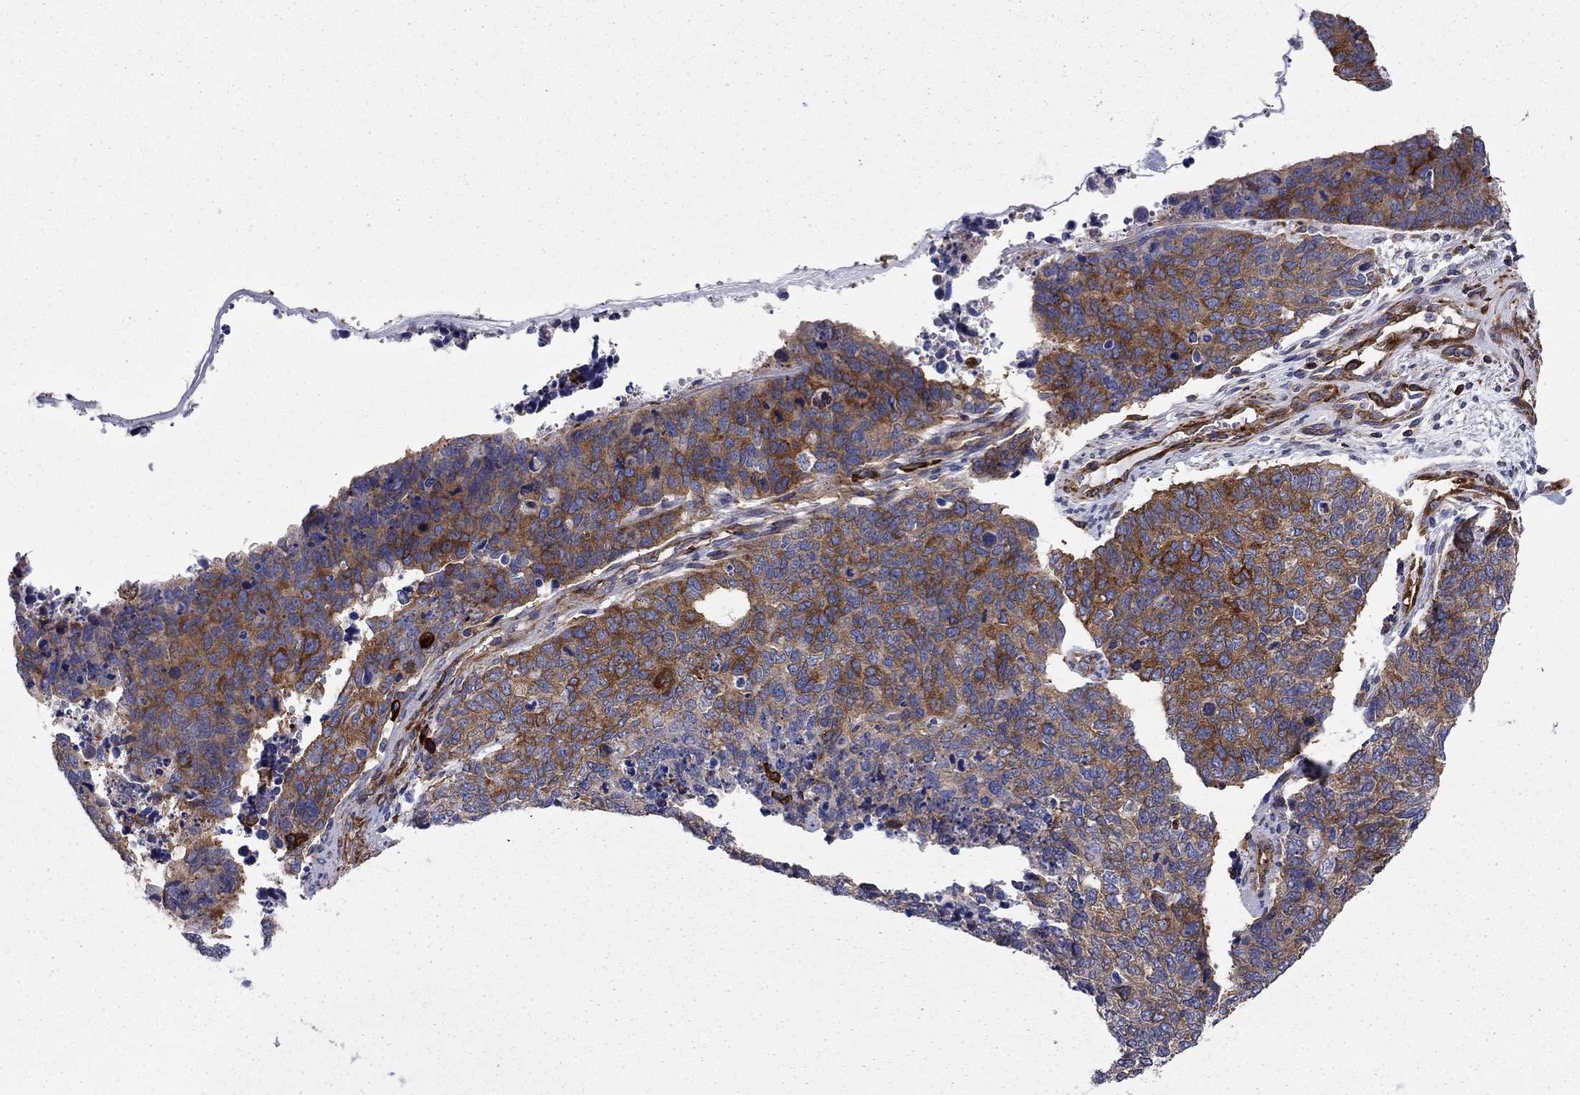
{"staining": {"intensity": "moderate", "quantity": "25%-75%", "location": "cytoplasmic/membranous"}, "tissue": "cervical cancer", "cell_type": "Tumor cells", "image_type": "cancer", "snomed": [{"axis": "morphology", "description": "Squamous cell carcinoma, NOS"}, {"axis": "topography", "description": "Cervix"}], "caption": "Moderate cytoplasmic/membranous staining for a protein is appreciated in approximately 25%-75% of tumor cells of squamous cell carcinoma (cervical) using immunohistochemistry.", "gene": "EHBP1L1", "patient": {"sex": "female", "age": 63}}